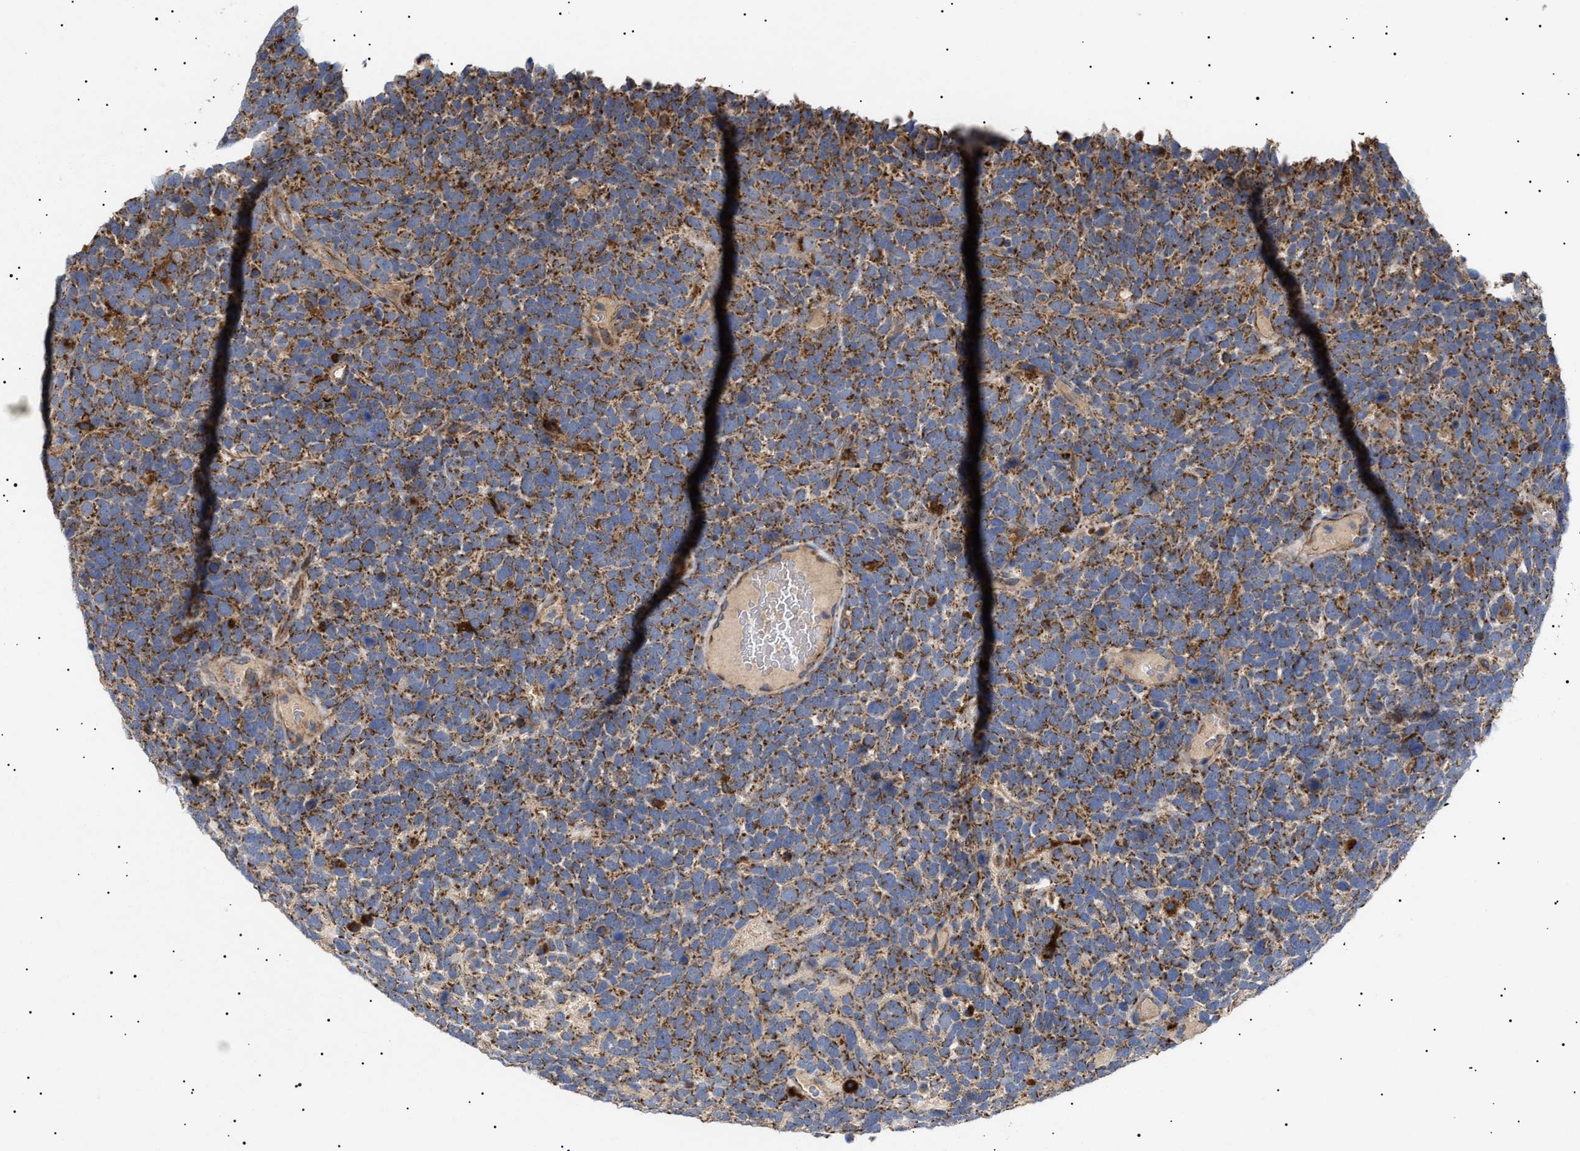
{"staining": {"intensity": "strong", "quantity": "25%-75%", "location": "cytoplasmic/membranous"}, "tissue": "urothelial cancer", "cell_type": "Tumor cells", "image_type": "cancer", "snomed": [{"axis": "morphology", "description": "Urothelial carcinoma, High grade"}, {"axis": "topography", "description": "Urinary bladder"}], "caption": "IHC image of urothelial cancer stained for a protein (brown), which reveals high levels of strong cytoplasmic/membranous staining in about 25%-75% of tumor cells.", "gene": "MRPL10", "patient": {"sex": "female", "age": 82}}